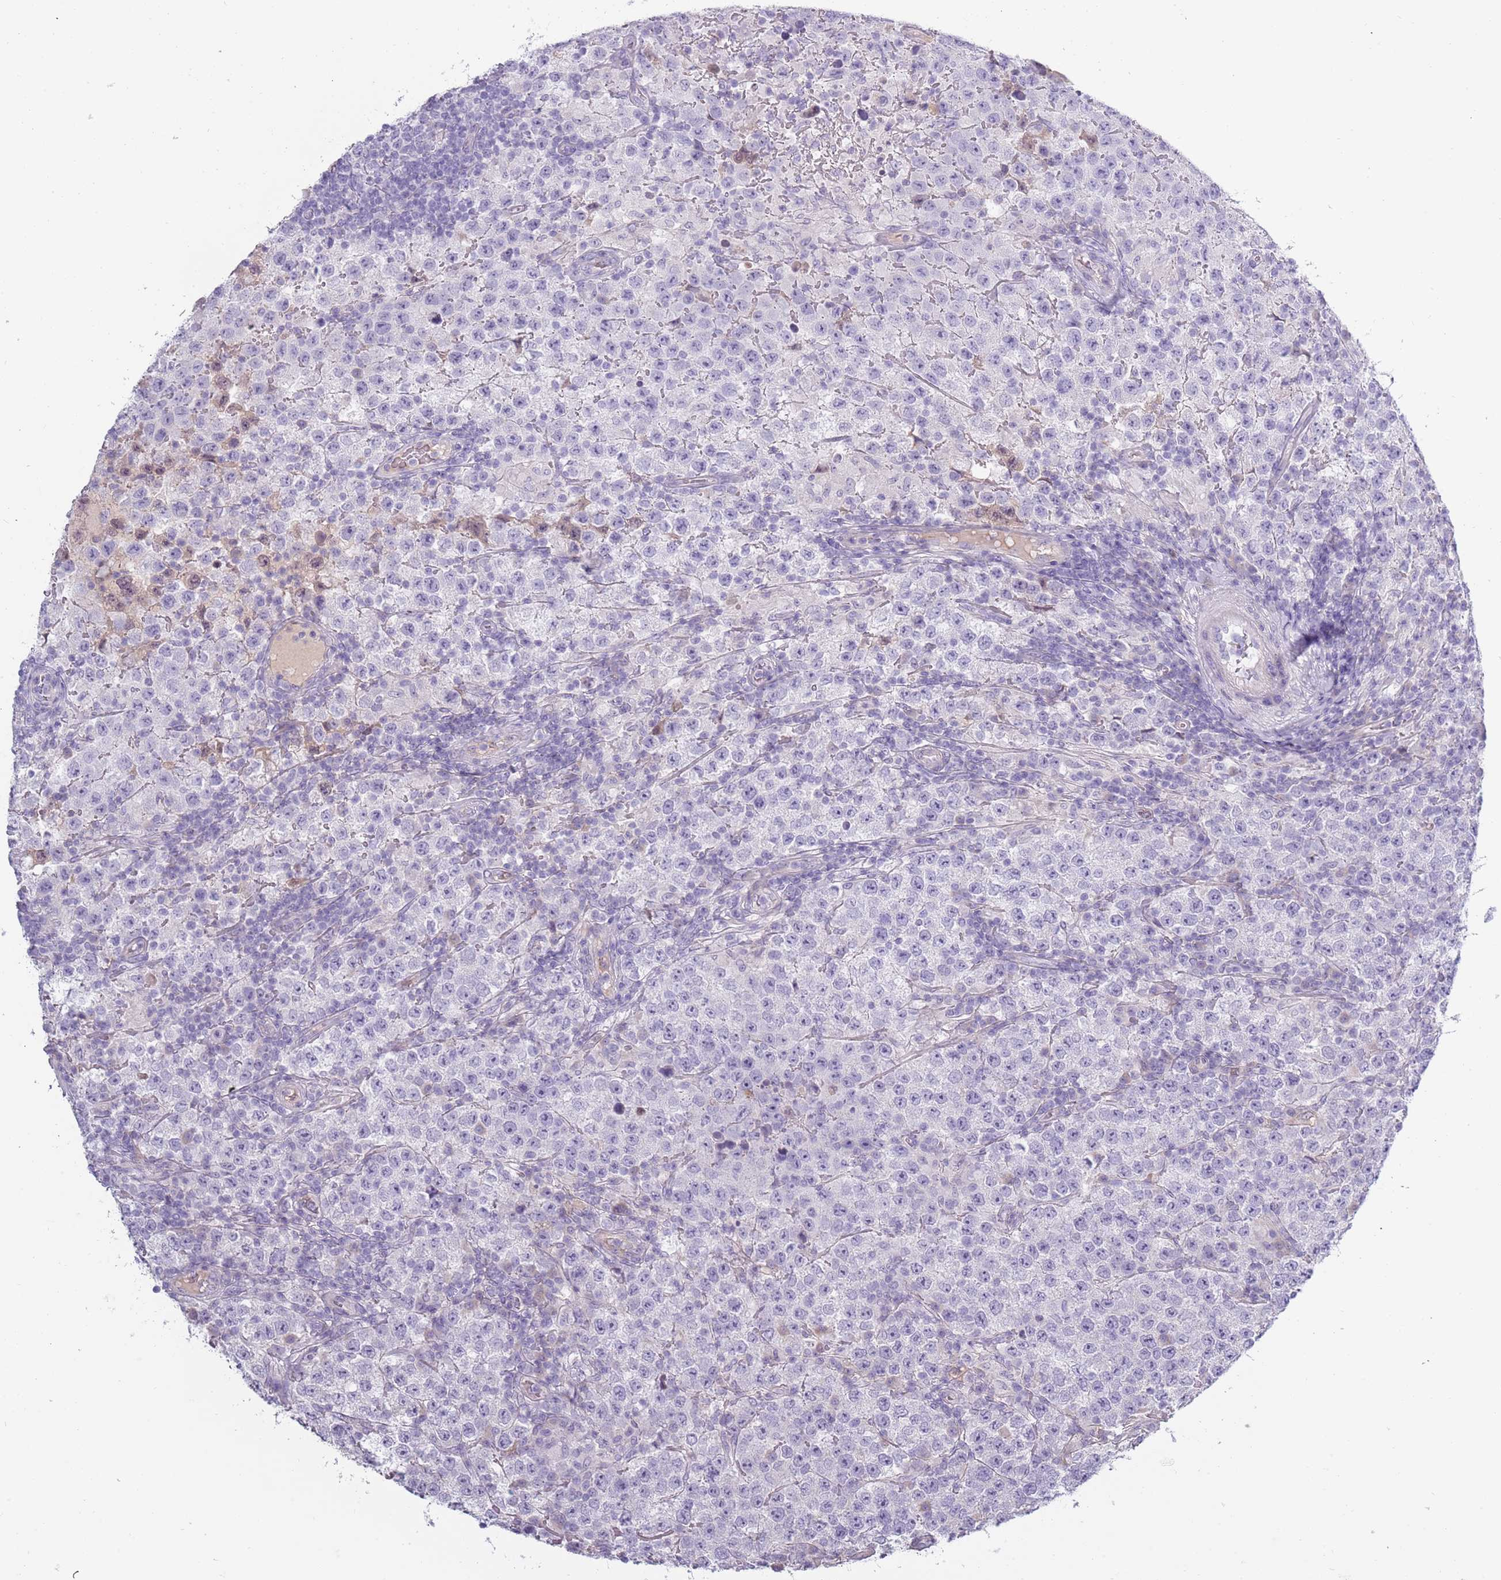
{"staining": {"intensity": "negative", "quantity": "none", "location": "none"}, "tissue": "testis cancer", "cell_type": "Tumor cells", "image_type": "cancer", "snomed": [{"axis": "morphology", "description": "Seminoma, NOS"}, {"axis": "morphology", "description": "Carcinoma, Embryonal, NOS"}, {"axis": "topography", "description": "Testis"}], "caption": "DAB immunohistochemical staining of human seminoma (testis) shows no significant expression in tumor cells. (DAB immunohistochemistry visualized using brightfield microscopy, high magnification).", "gene": "TNFRSF6B", "patient": {"sex": "male", "age": 41}}